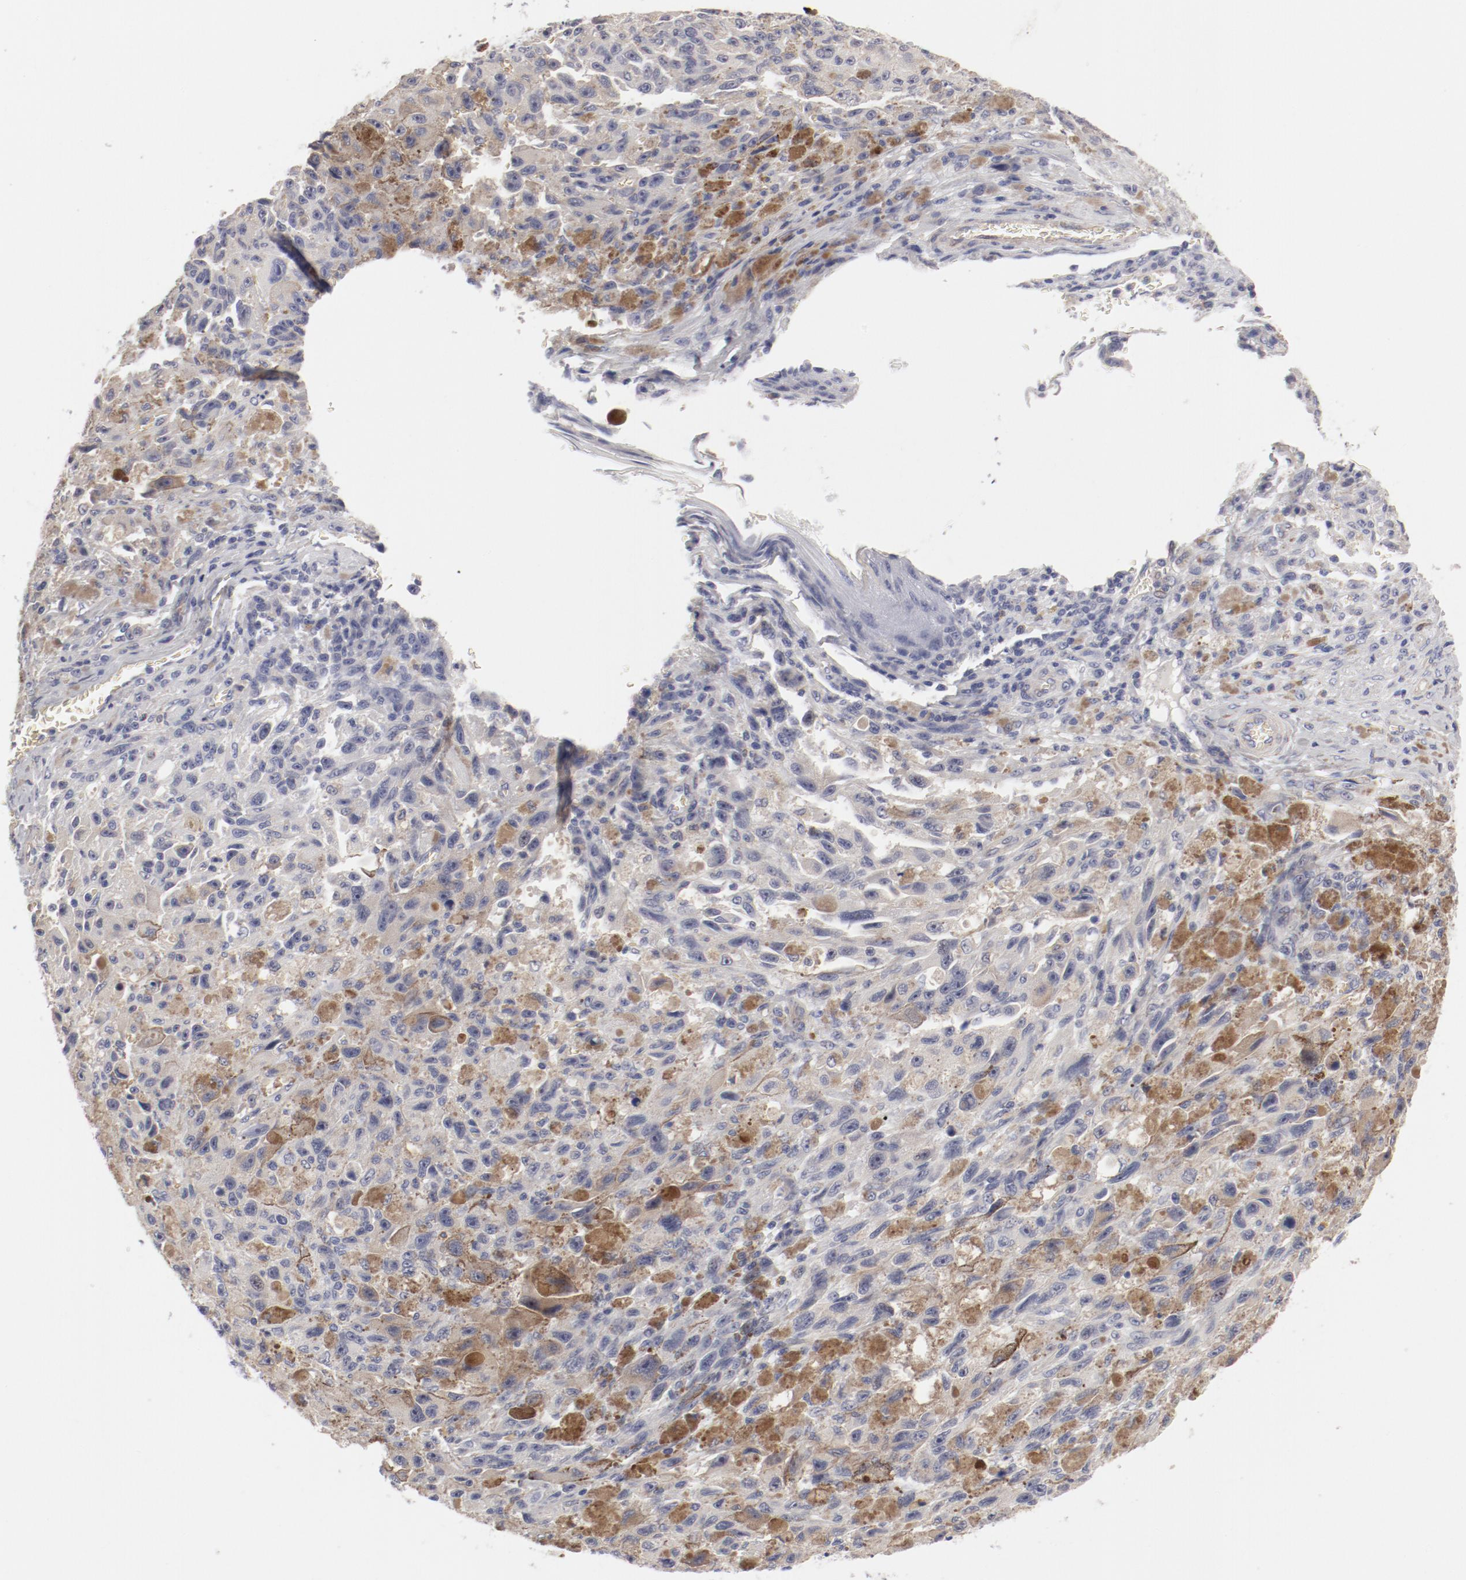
{"staining": {"intensity": "weak", "quantity": "25%-75%", "location": "cytoplasmic/membranous"}, "tissue": "melanoma", "cell_type": "Tumor cells", "image_type": "cancer", "snomed": [{"axis": "morphology", "description": "Malignant melanoma, NOS"}, {"axis": "topography", "description": "Skin"}], "caption": "There is low levels of weak cytoplasmic/membranous positivity in tumor cells of melanoma, as demonstrated by immunohistochemical staining (brown color).", "gene": "LAX1", "patient": {"sex": "male", "age": 81}}